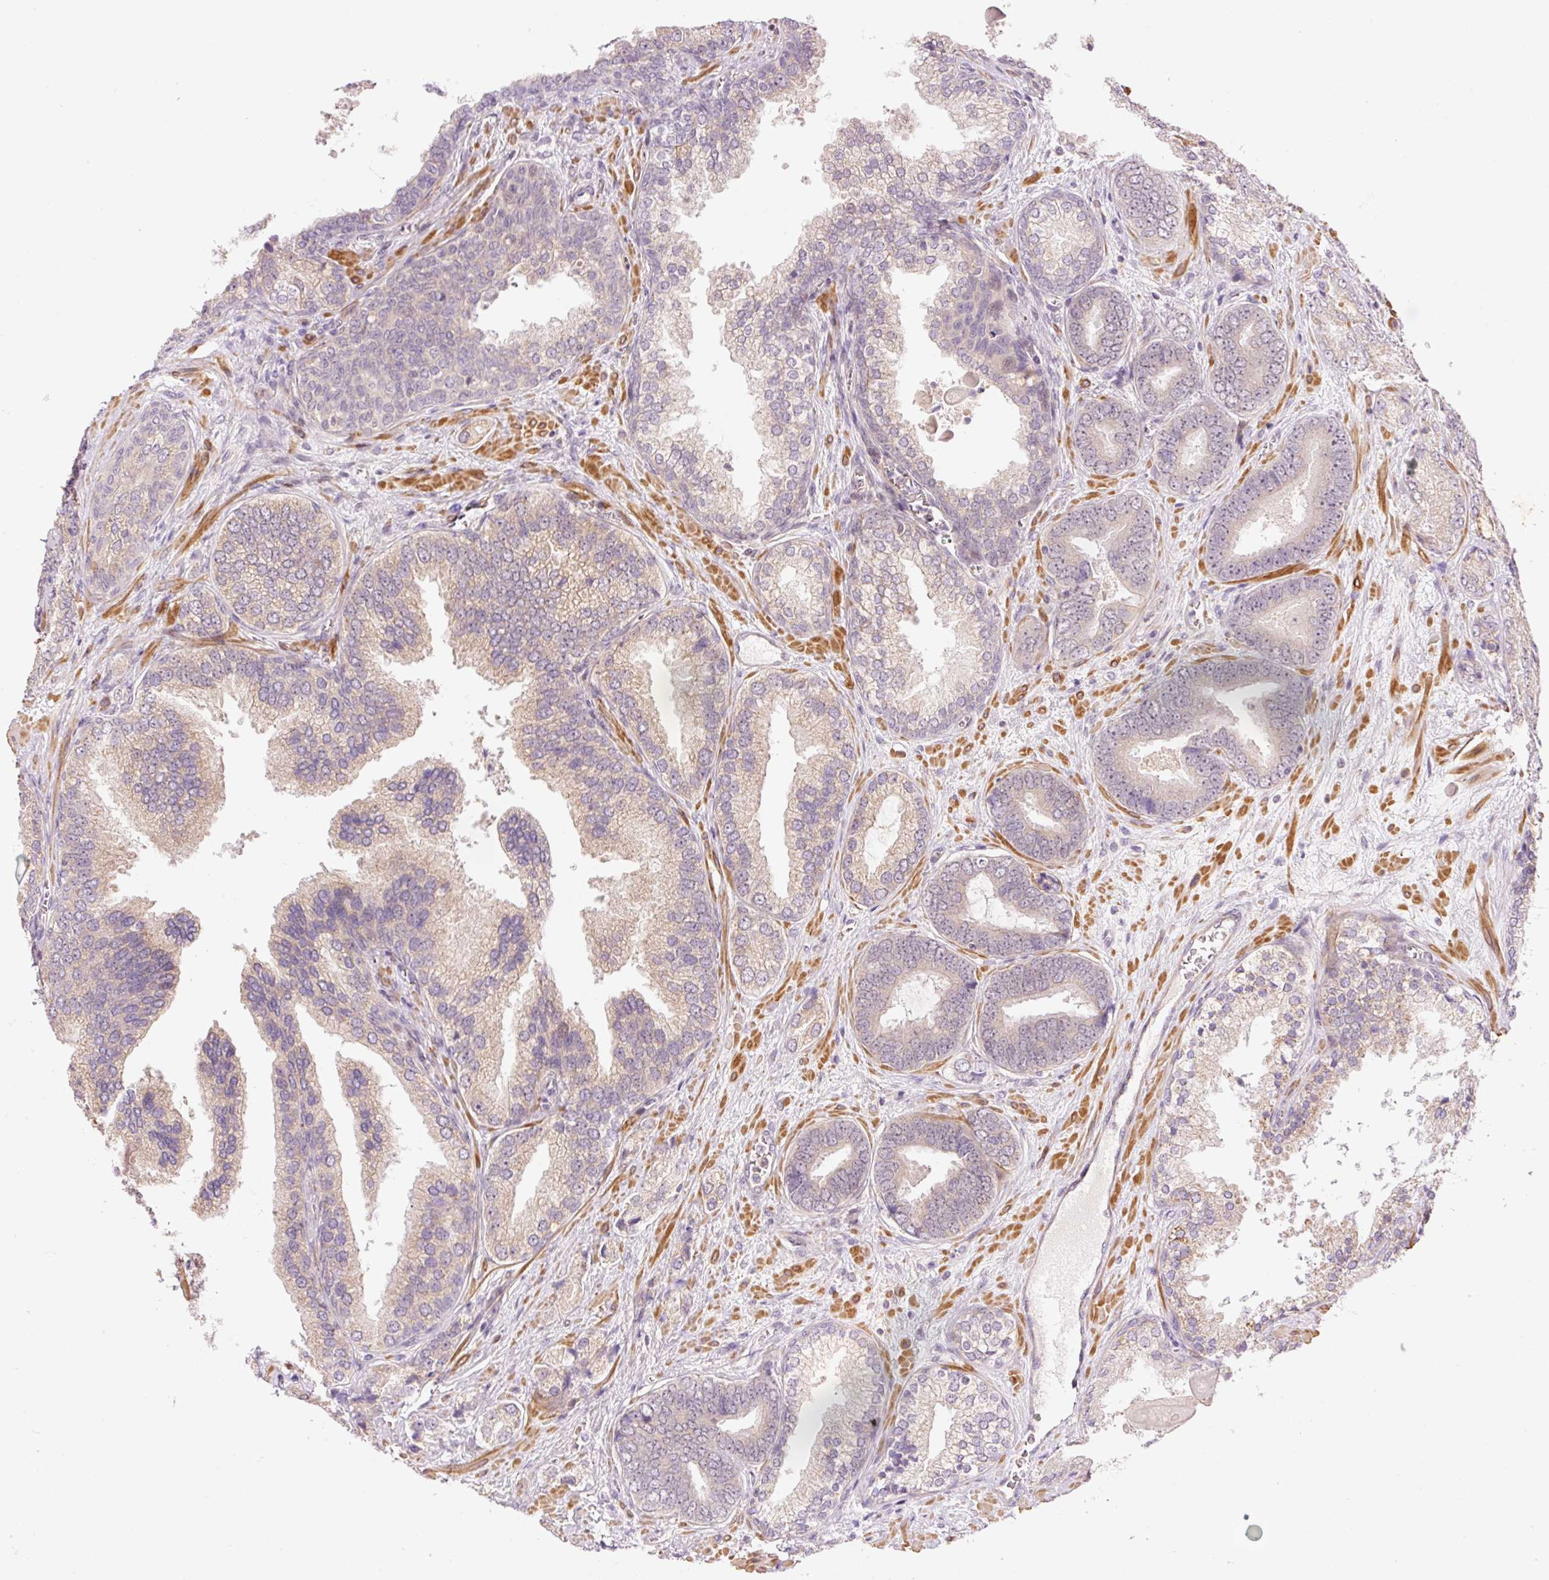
{"staining": {"intensity": "weak", "quantity": "25%-75%", "location": "cytoplasmic/membranous"}, "tissue": "prostate cancer", "cell_type": "Tumor cells", "image_type": "cancer", "snomed": [{"axis": "morphology", "description": "Adenocarcinoma, High grade"}, {"axis": "topography", "description": "Prostate"}], "caption": "Protein staining of prostate cancer tissue exhibits weak cytoplasmic/membranous expression in approximately 25%-75% of tumor cells.", "gene": "SLC29A3", "patient": {"sex": "male", "age": 63}}